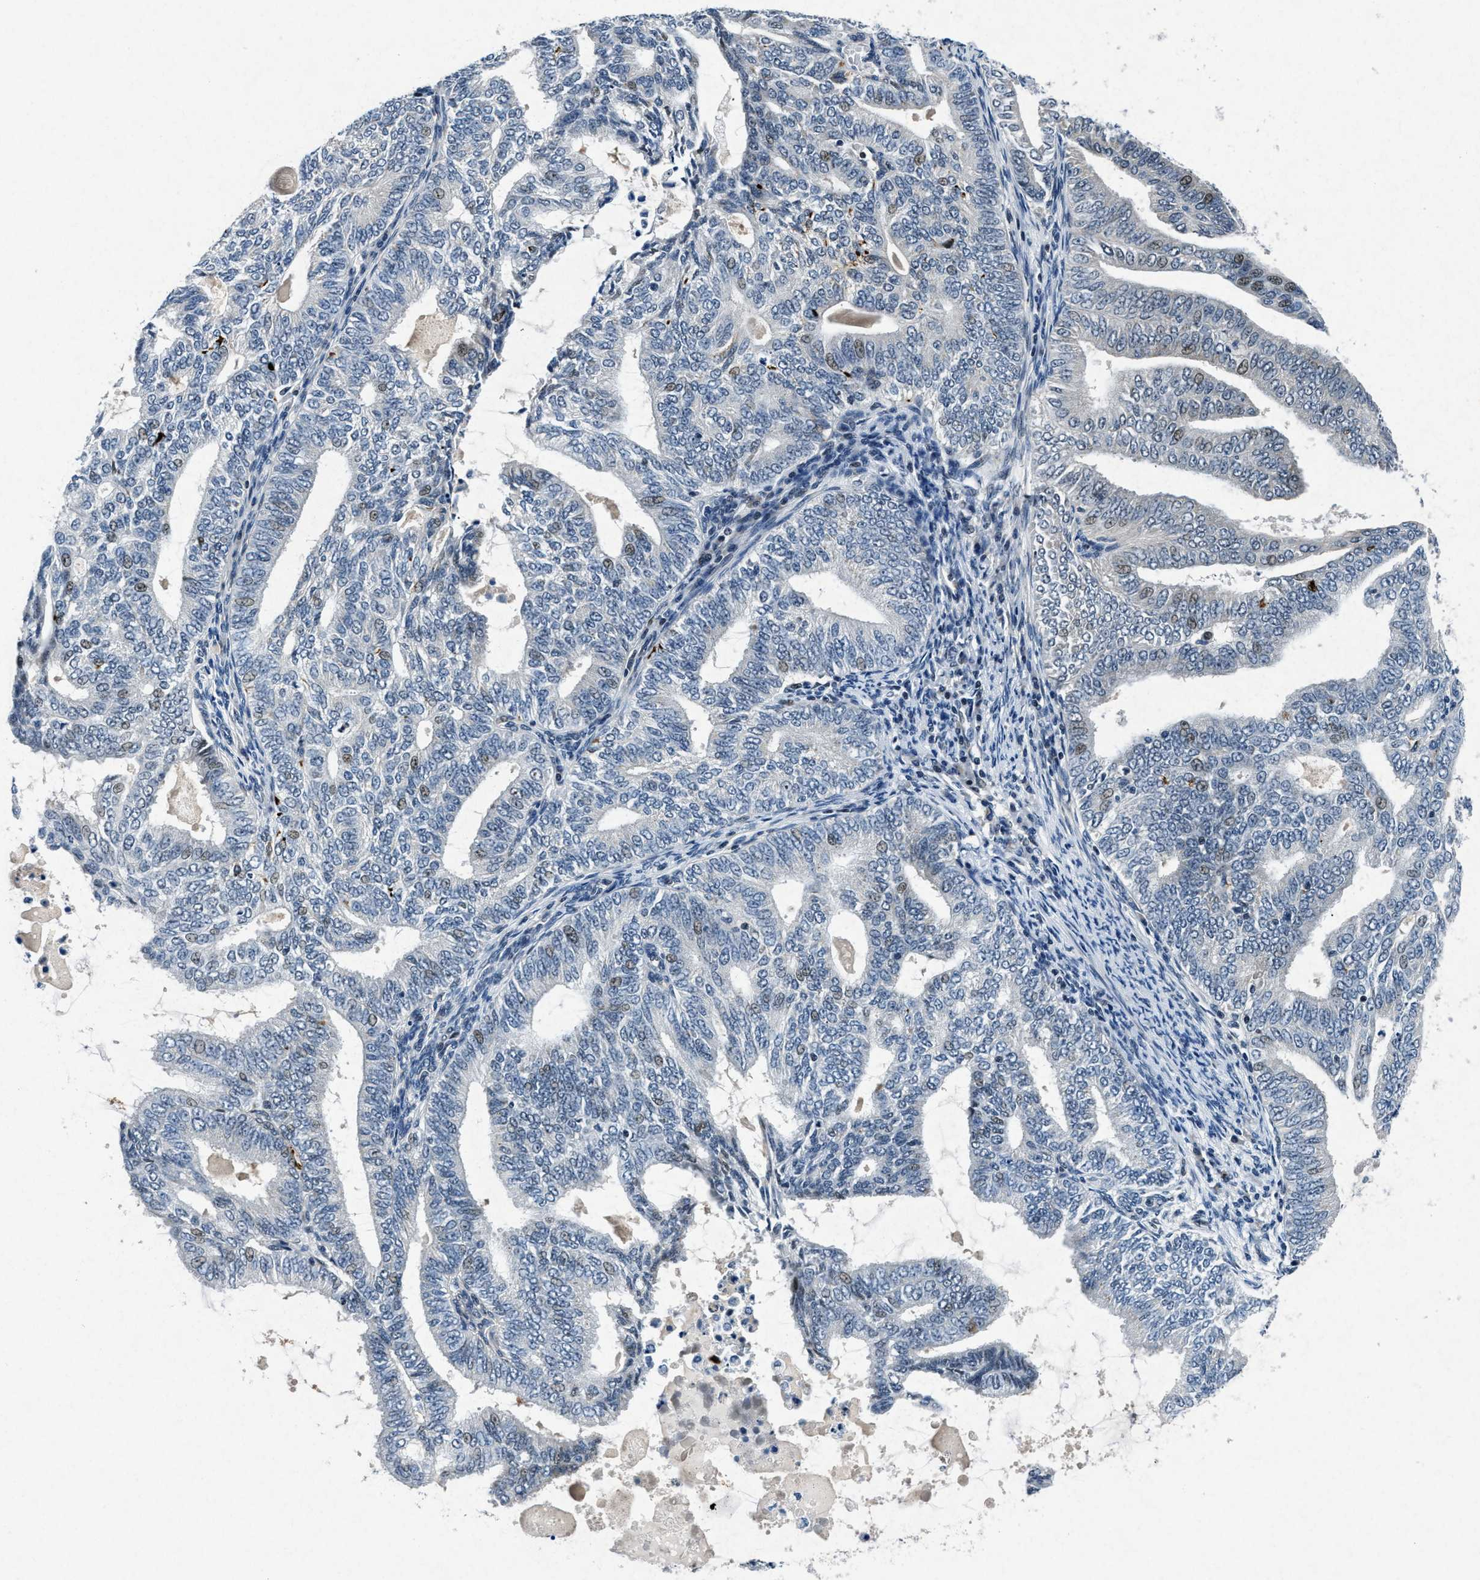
{"staining": {"intensity": "moderate", "quantity": "<25%", "location": "nuclear"}, "tissue": "endometrial cancer", "cell_type": "Tumor cells", "image_type": "cancer", "snomed": [{"axis": "morphology", "description": "Adenocarcinoma, NOS"}, {"axis": "topography", "description": "Endometrium"}], "caption": "Protein expression analysis of human endometrial adenocarcinoma reveals moderate nuclear positivity in about <25% of tumor cells.", "gene": "PHLDA1", "patient": {"sex": "female", "age": 58}}